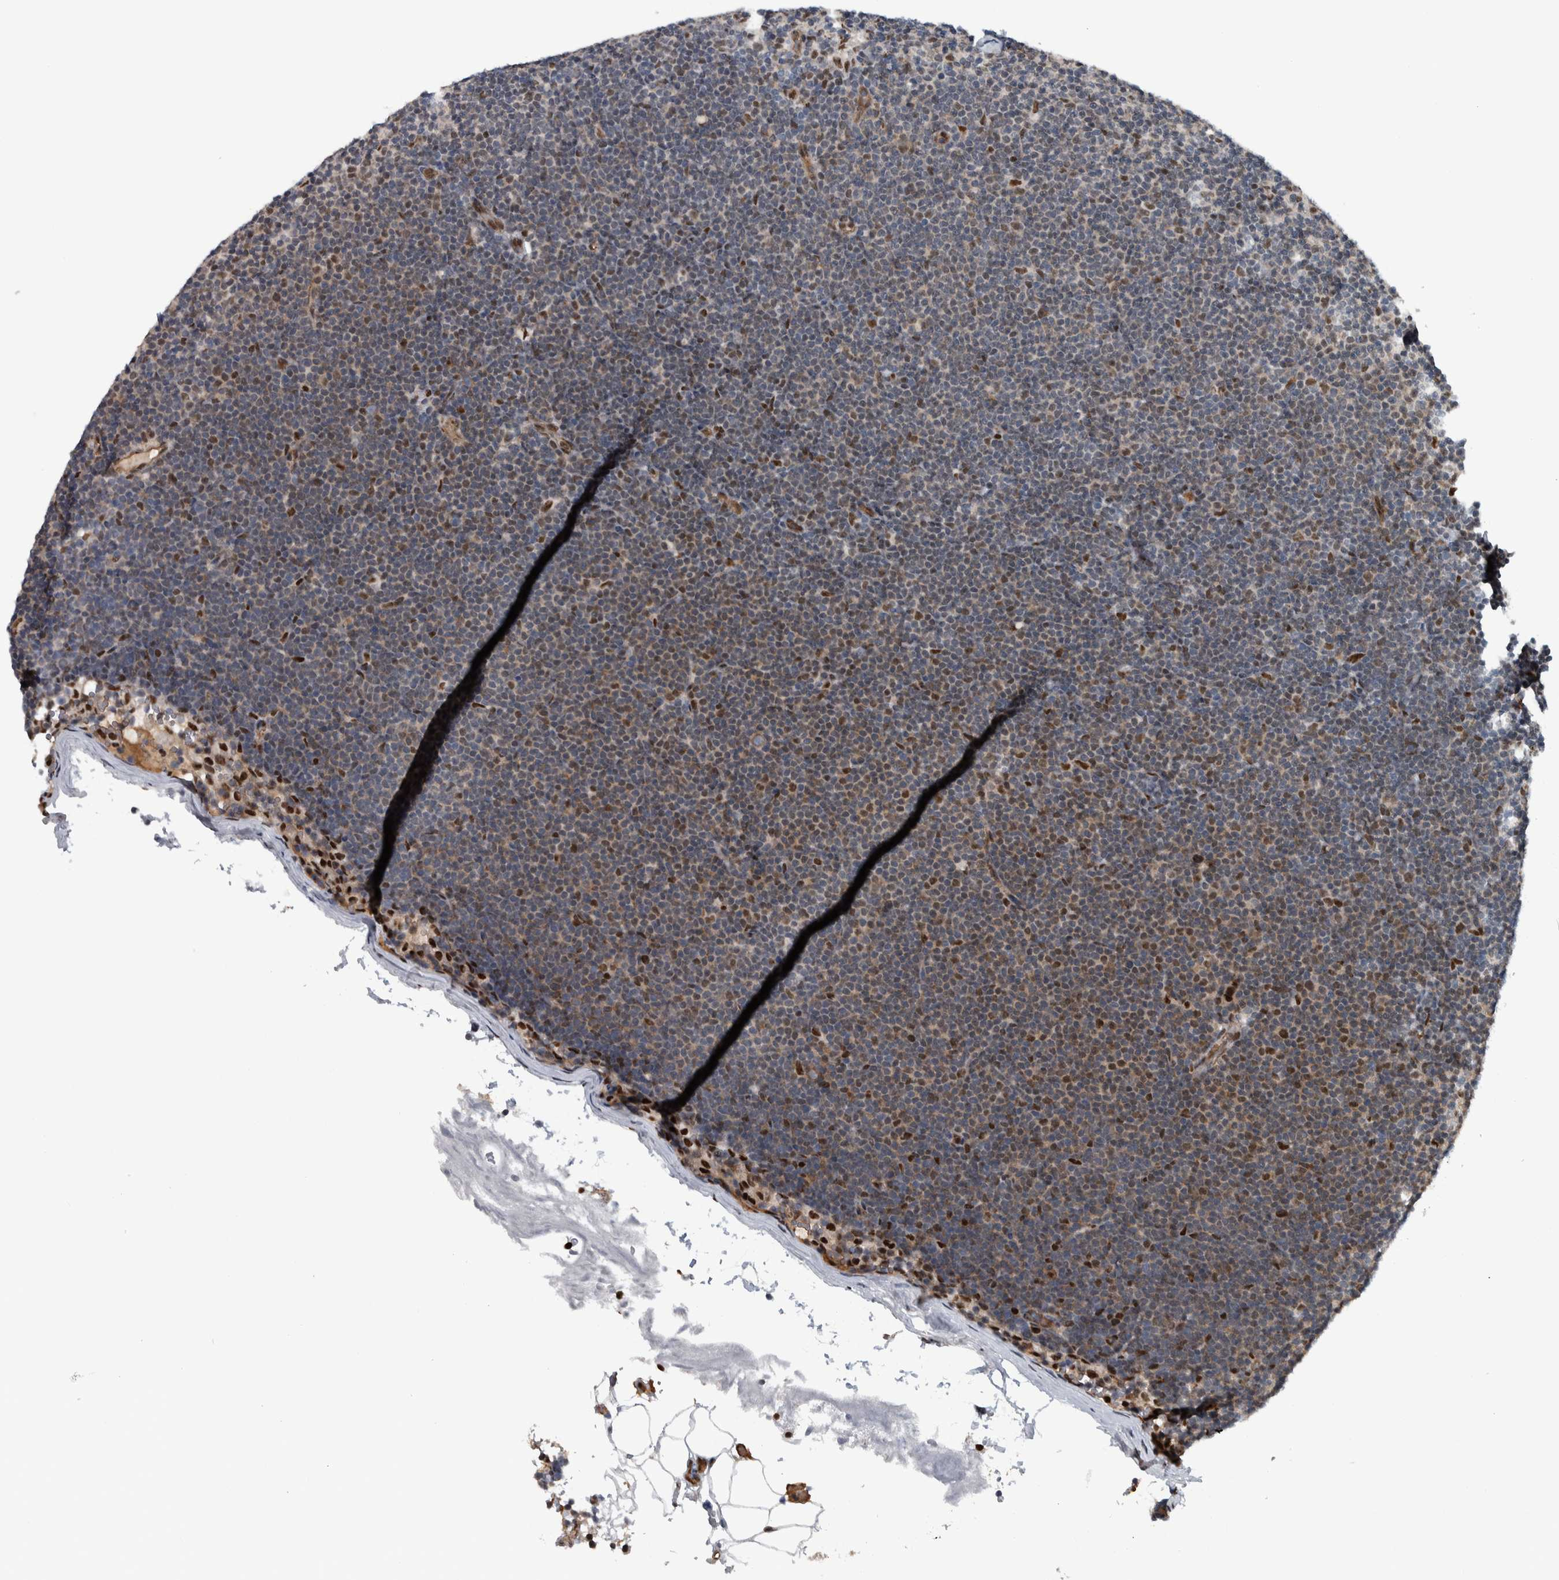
{"staining": {"intensity": "moderate", "quantity": "25%-75%", "location": "nuclear"}, "tissue": "lymphoma", "cell_type": "Tumor cells", "image_type": "cancer", "snomed": [{"axis": "morphology", "description": "Malignant lymphoma, non-Hodgkin's type, Low grade"}, {"axis": "topography", "description": "Lymph node"}], "caption": "Immunohistochemical staining of lymphoma demonstrates medium levels of moderate nuclear expression in about 25%-75% of tumor cells.", "gene": "FAM135B", "patient": {"sex": "female", "age": 53}}